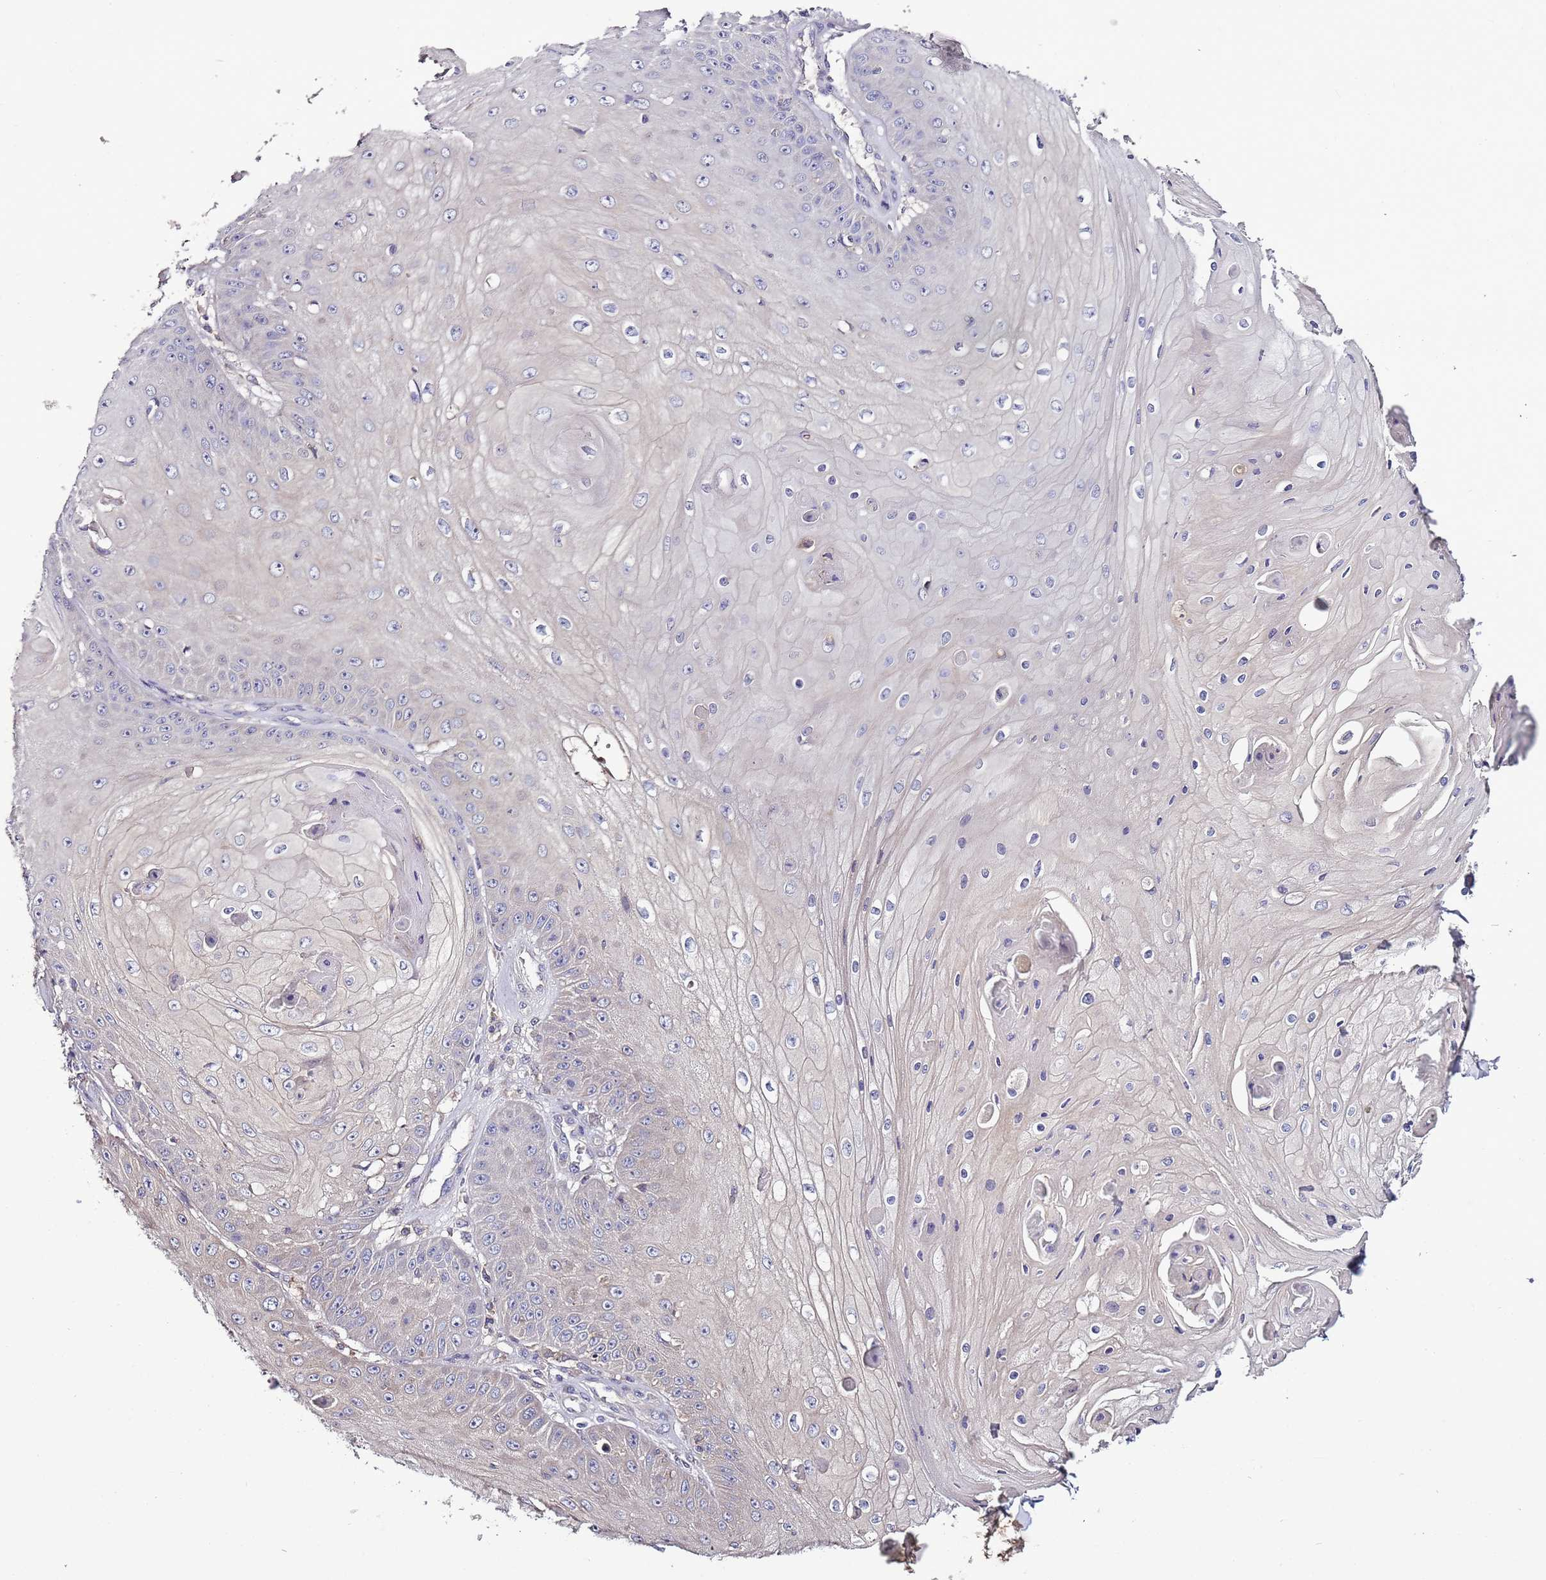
{"staining": {"intensity": "negative", "quantity": "none", "location": "none"}, "tissue": "skin cancer", "cell_type": "Tumor cells", "image_type": "cancer", "snomed": [{"axis": "morphology", "description": "Squamous cell carcinoma, NOS"}, {"axis": "topography", "description": "Skin"}], "caption": "An immunohistochemistry image of skin cancer is shown. There is no staining in tumor cells of skin cancer.", "gene": "IGIP", "patient": {"sex": "male", "age": 70}}